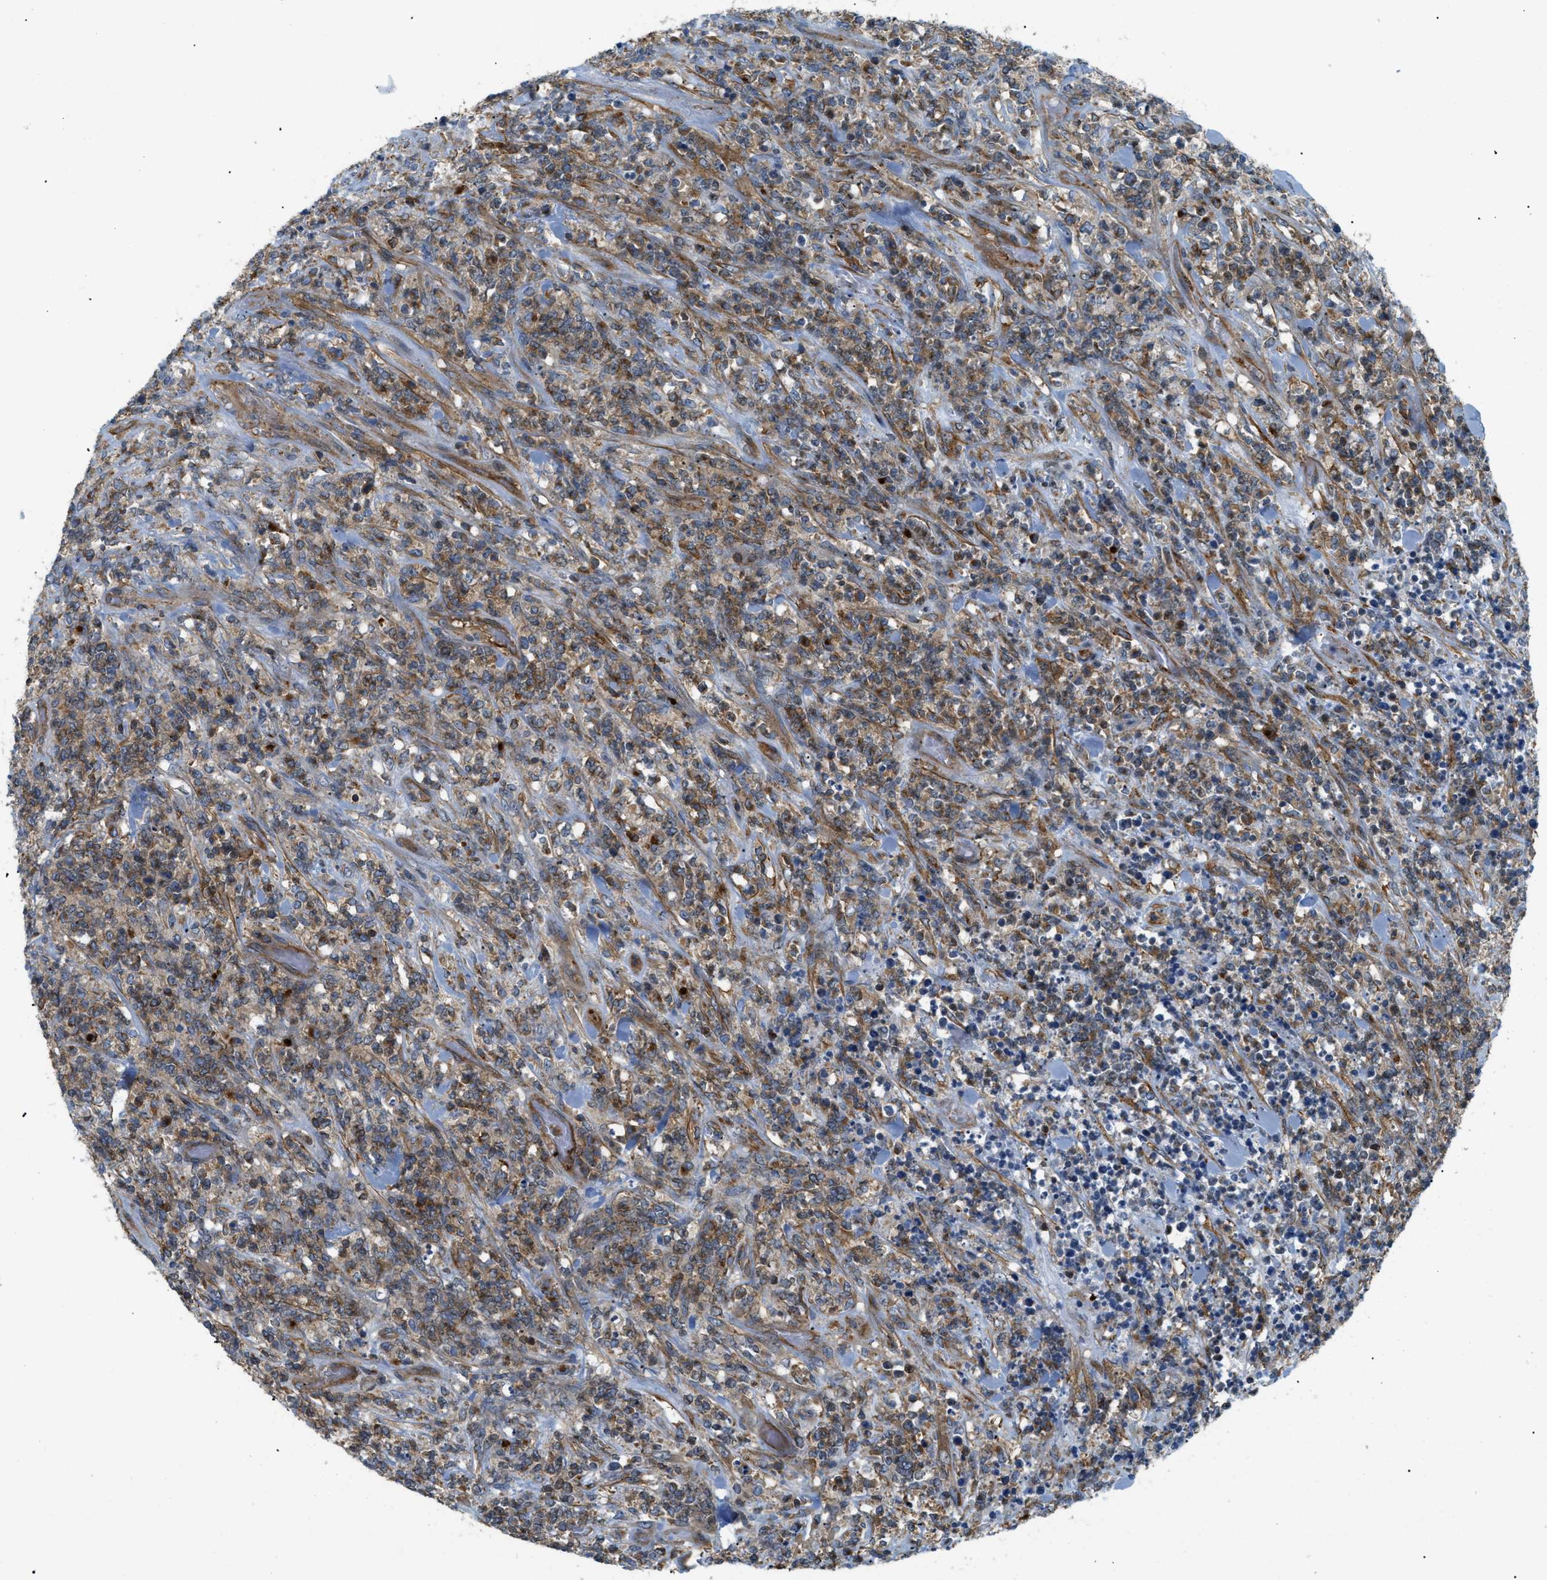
{"staining": {"intensity": "moderate", "quantity": ">75%", "location": "cytoplasmic/membranous"}, "tissue": "lymphoma", "cell_type": "Tumor cells", "image_type": "cancer", "snomed": [{"axis": "morphology", "description": "Malignant lymphoma, non-Hodgkin's type, High grade"}, {"axis": "topography", "description": "Soft tissue"}], "caption": "Moderate cytoplasmic/membranous positivity for a protein is appreciated in approximately >75% of tumor cells of malignant lymphoma, non-Hodgkin's type (high-grade) using immunohistochemistry (IHC).", "gene": "ATP2A3", "patient": {"sex": "male", "age": 18}}